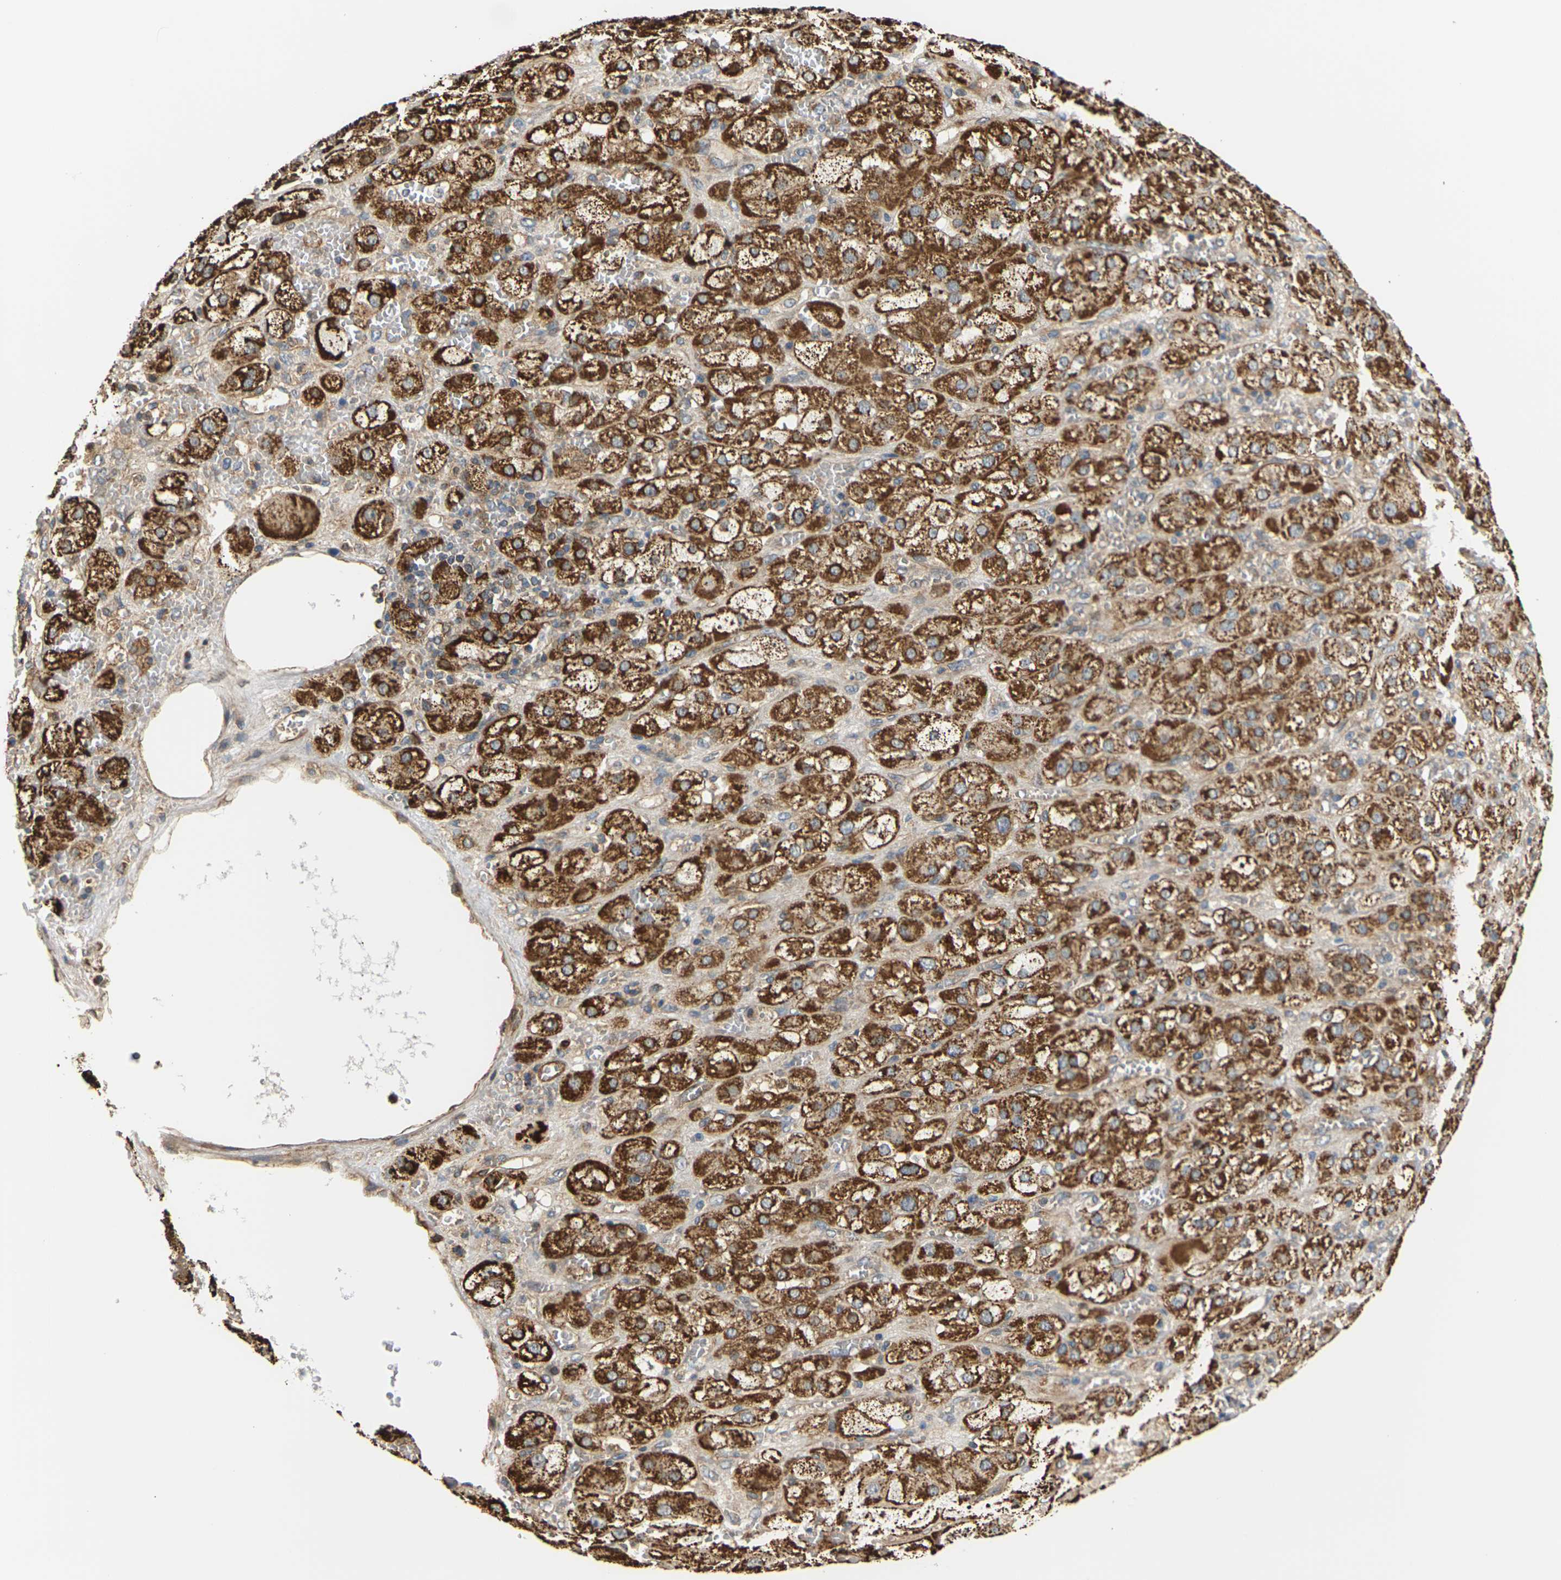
{"staining": {"intensity": "strong", "quantity": ">75%", "location": "cytoplasmic/membranous"}, "tissue": "adrenal gland", "cell_type": "Glandular cells", "image_type": "normal", "snomed": [{"axis": "morphology", "description": "Normal tissue, NOS"}, {"axis": "topography", "description": "Adrenal gland"}], "caption": "Adrenal gland stained with a protein marker demonstrates strong staining in glandular cells.", "gene": "PCDHB4", "patient": {"sex": "female", "age": 47}}